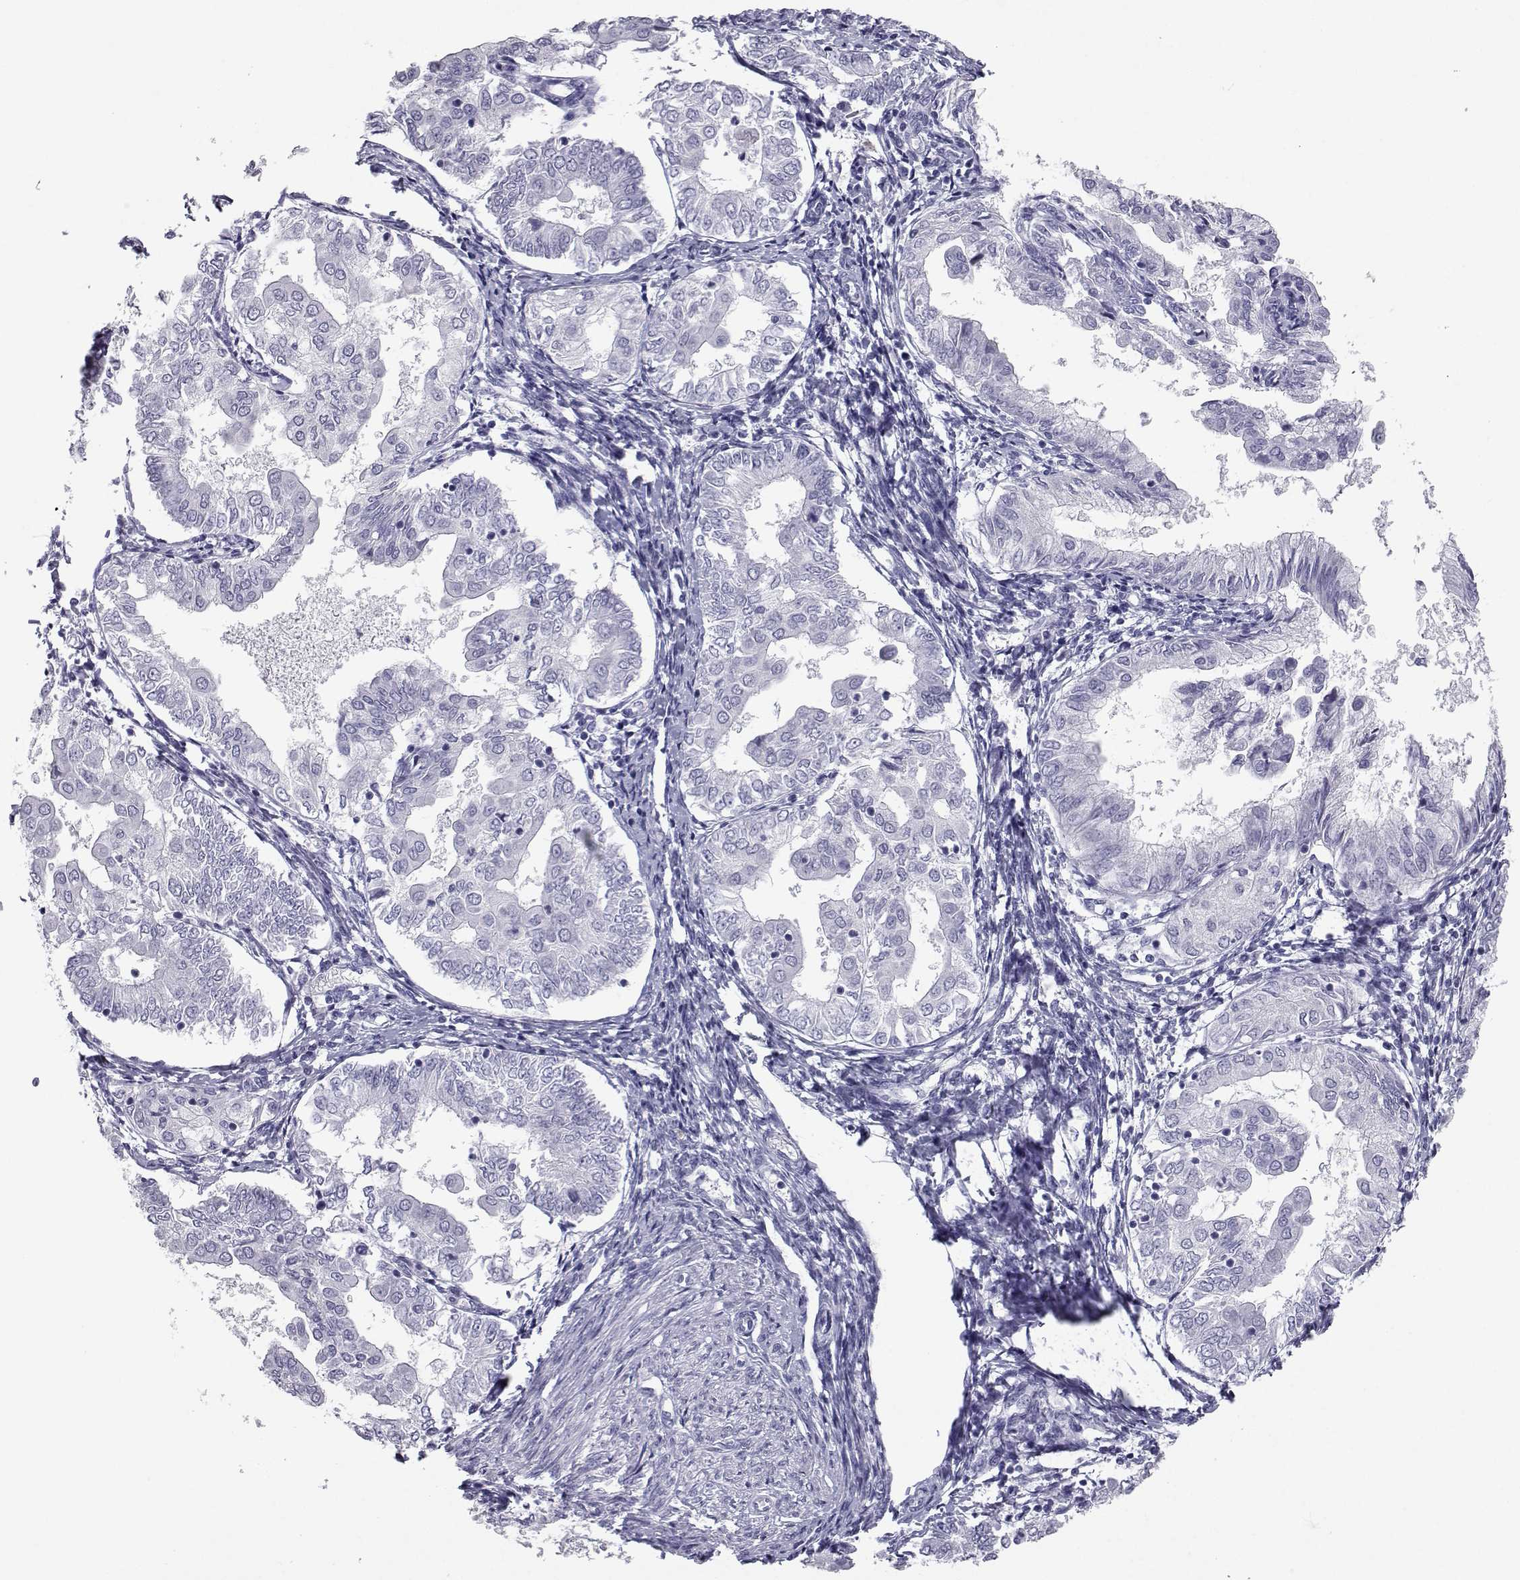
{"staining": {"intensity": "negative", "quantity": "none", "location": "none"}, "tissue": "endometrial cancer", "cell_type": "Tumor cells", "image_type": "cancer", "snomed": [{"axis": "morphology", "description": "Adenocarcinoma, NOS"}, {"axis": "topography", "description": "Endometrium"}], "caption": "Protein analysis of endometrial cancer demonstrates no significant staining in tumor cells.", "gene": "PCSK1N", "patient": {"sex": "female", "age": 68}}